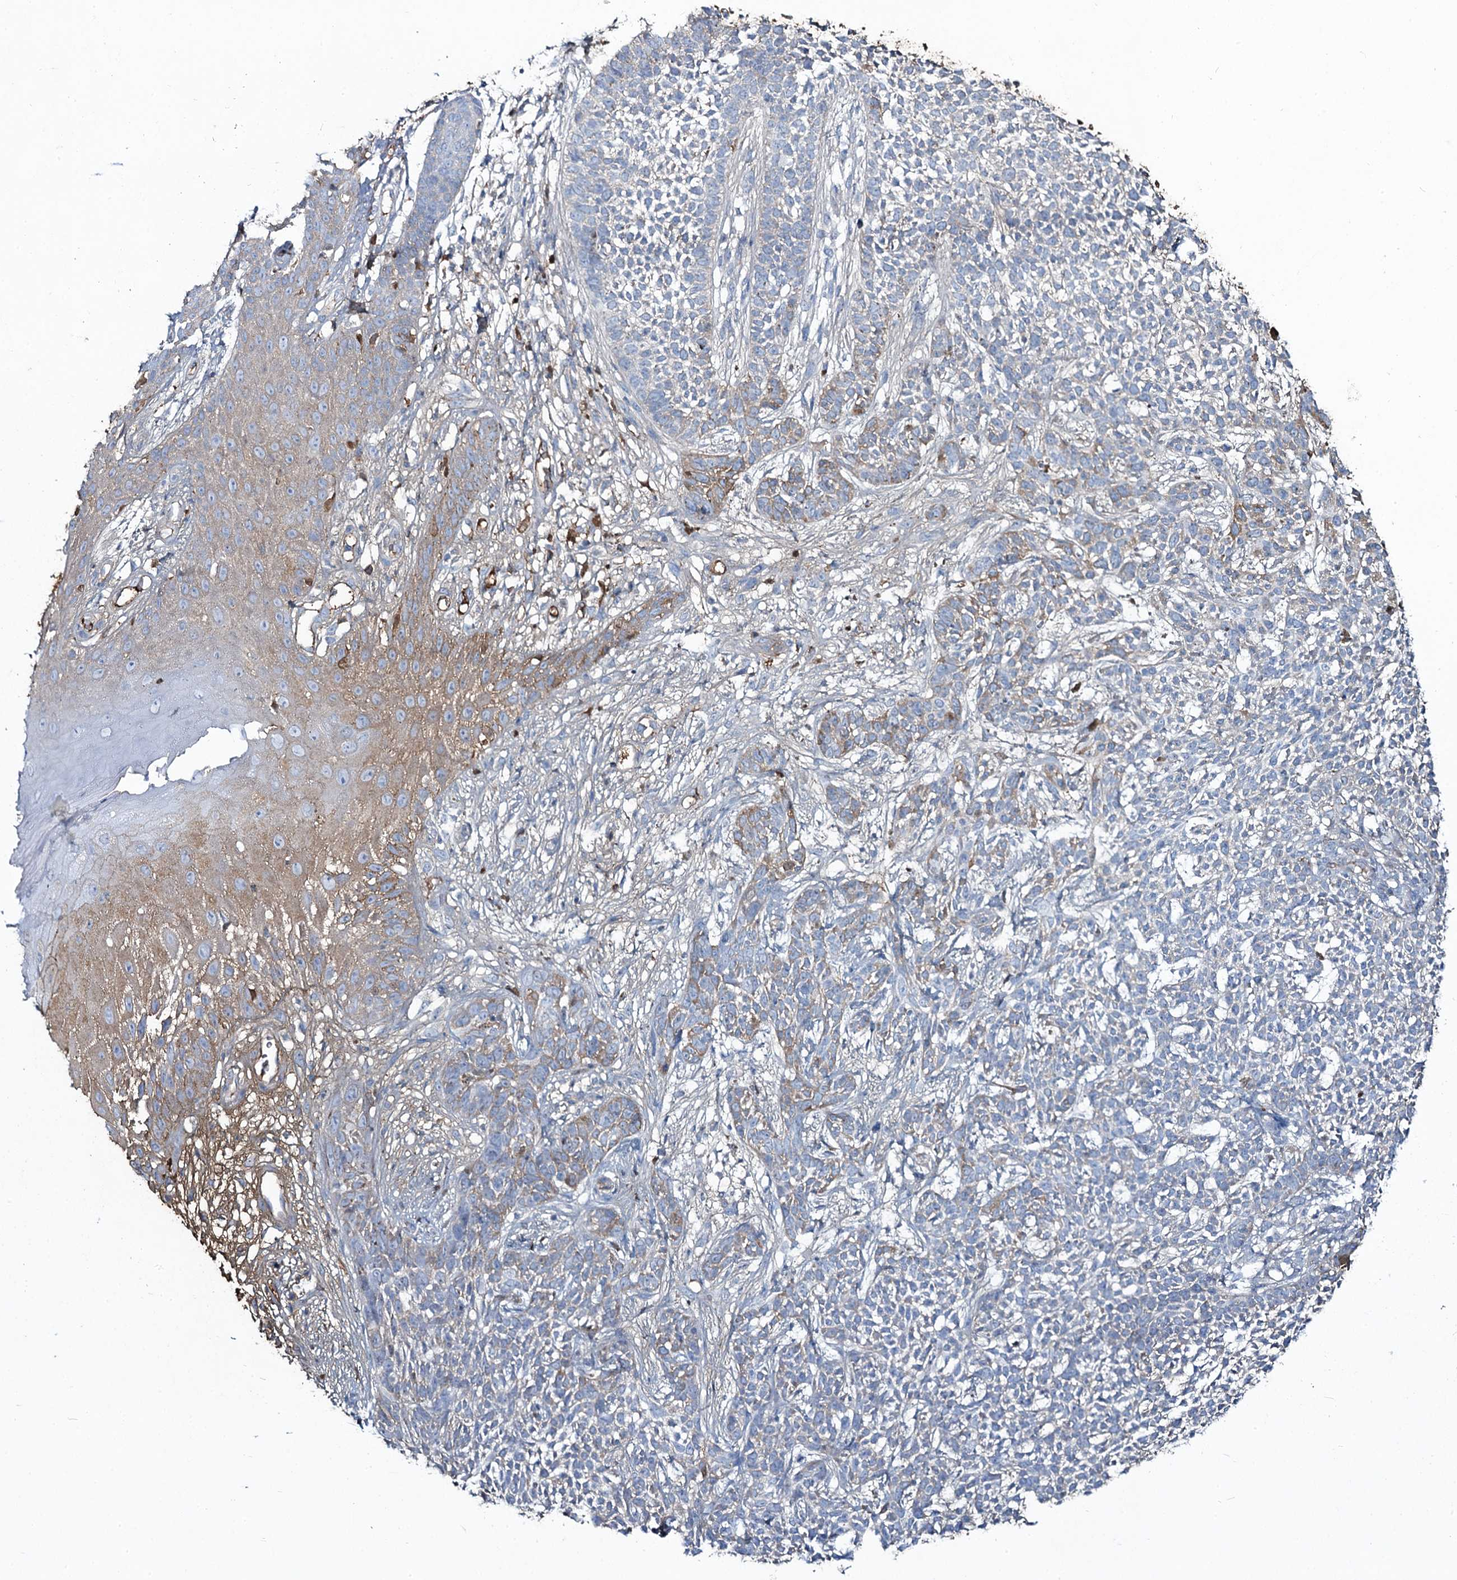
{"staining": {"intensity": "moderate", "quantity": "<25%", "location": "cytoplasmic/membranous"}, "tissue": "skin cancer", "cell_type": "Tumor cells", "image_type": "cancer", "snomed": [{"axis": "morphology", "description": "Basal cell carcinoma"}, {"axis": "topography", "description": "Skin"}], "caption": "Immunohistochemistry (IHC) staining of skin cancer (basal cell carcinoma), which exhibits low levels of moderate cytoplasmic/membranous positivity in approximately <25% of tumor cells indicating moderate cytoplasmic/membranous protein staining. The staining was performed using DAB (brown) for protein detection and nuclei were counterstained in hematoxylin (blue).", "gene": "EDN1", "patient": {"sex": "female", "age": 84}}